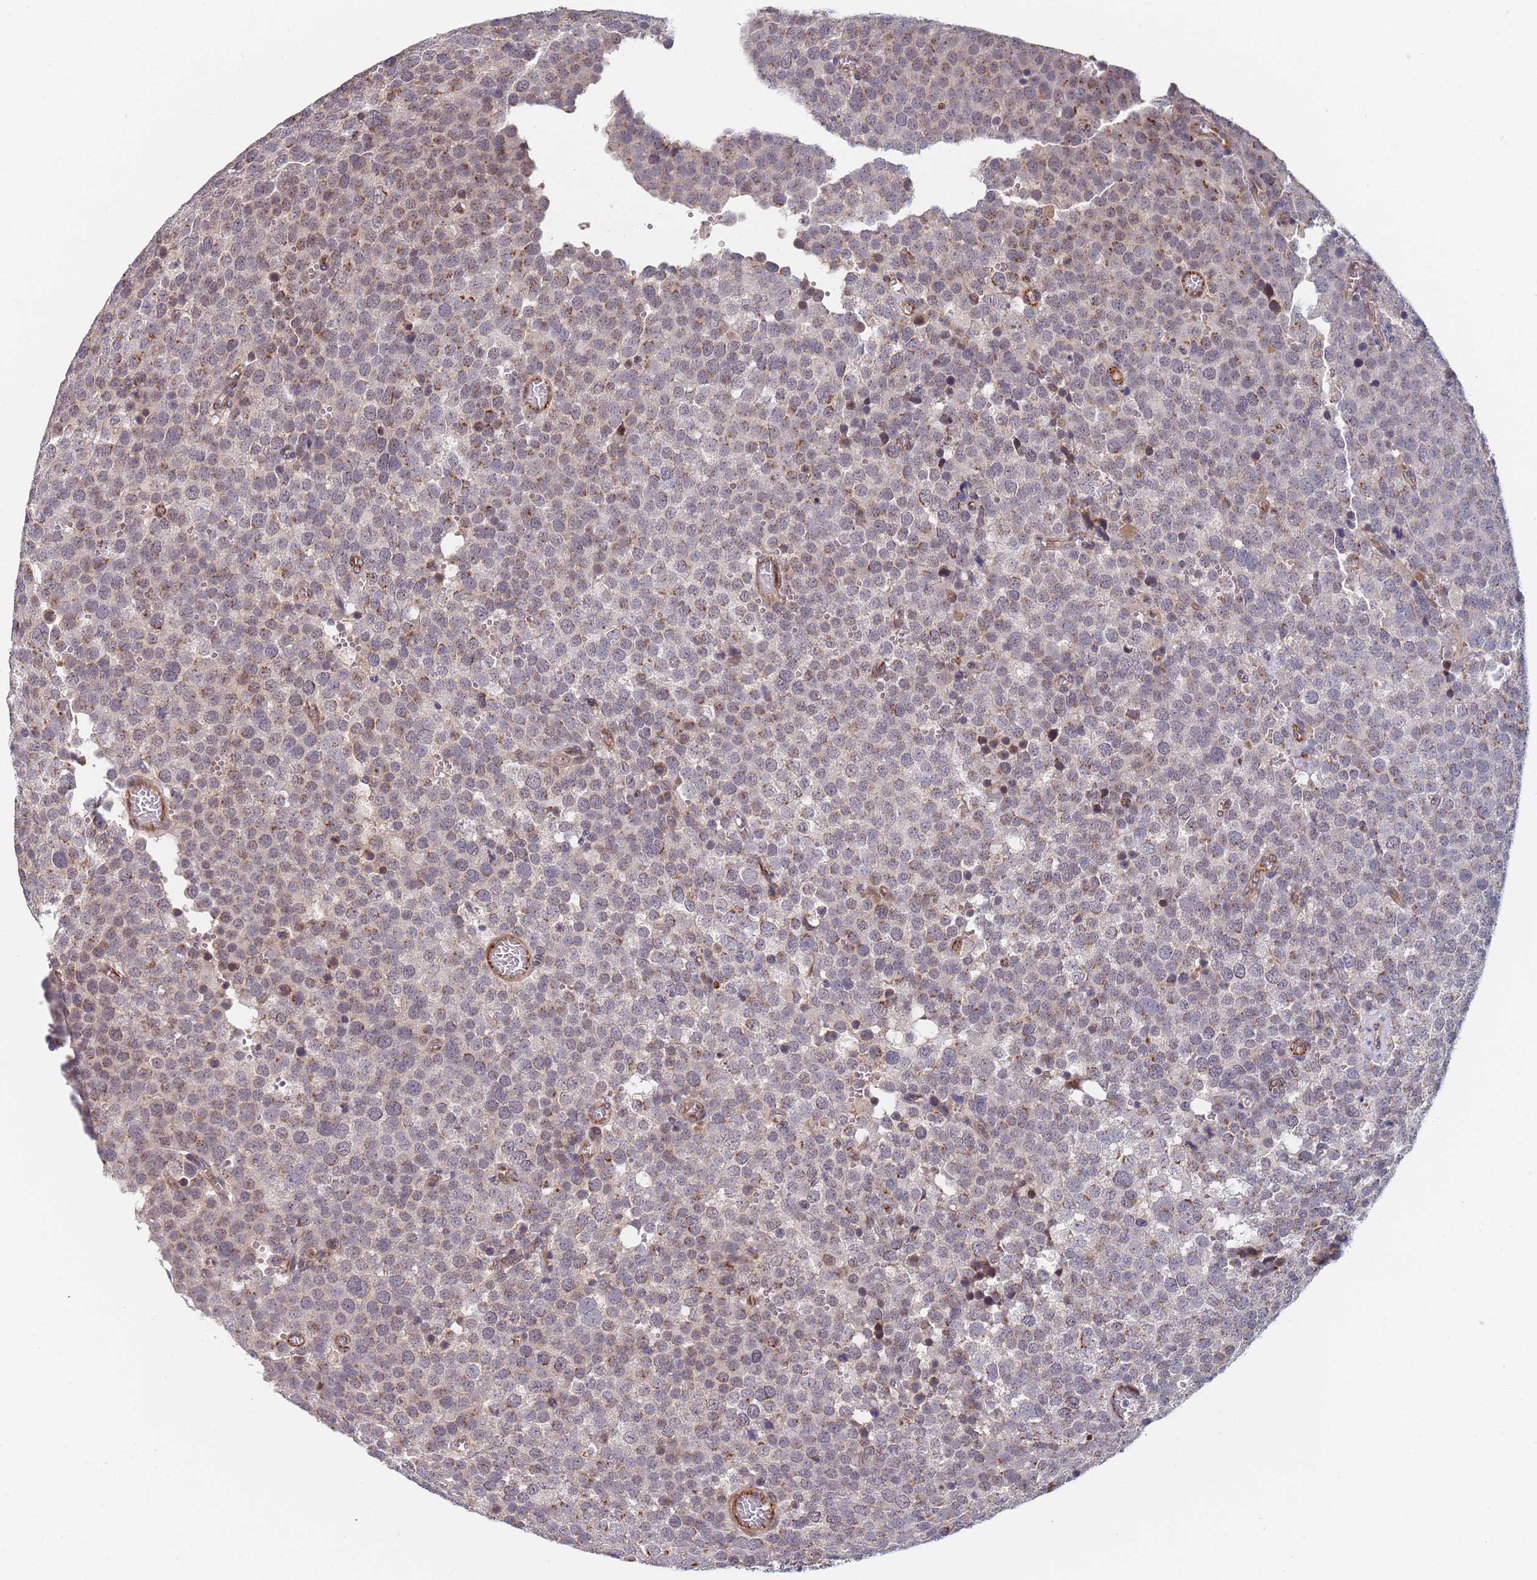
{"staining": {"intensity": "weak", "quantity": "25%-75%", "location": "cytoplasmic/membranous"}, "tissue": "testis cancer", "cell_type": "Tumor cells", "image_type": "cancer", "snomed": [{"axis": "morphology", "description": "Normal tissue, NOS"}, {"axis": "morphology", "description": "Seminoma, NOS"}, {"axis": "topography", "description": "Testis"}], "caption": "This image reveals seminoma (testis) stained with immunohistochemistry (IHC) to label a protein in brown. The cytoplasmic/membranous of tumor cells show weak positivity for the protein. Nuclei are counter-stained blue.", "gene": "B4GALT4", "patient": {"sex": "male", "age": 71}}